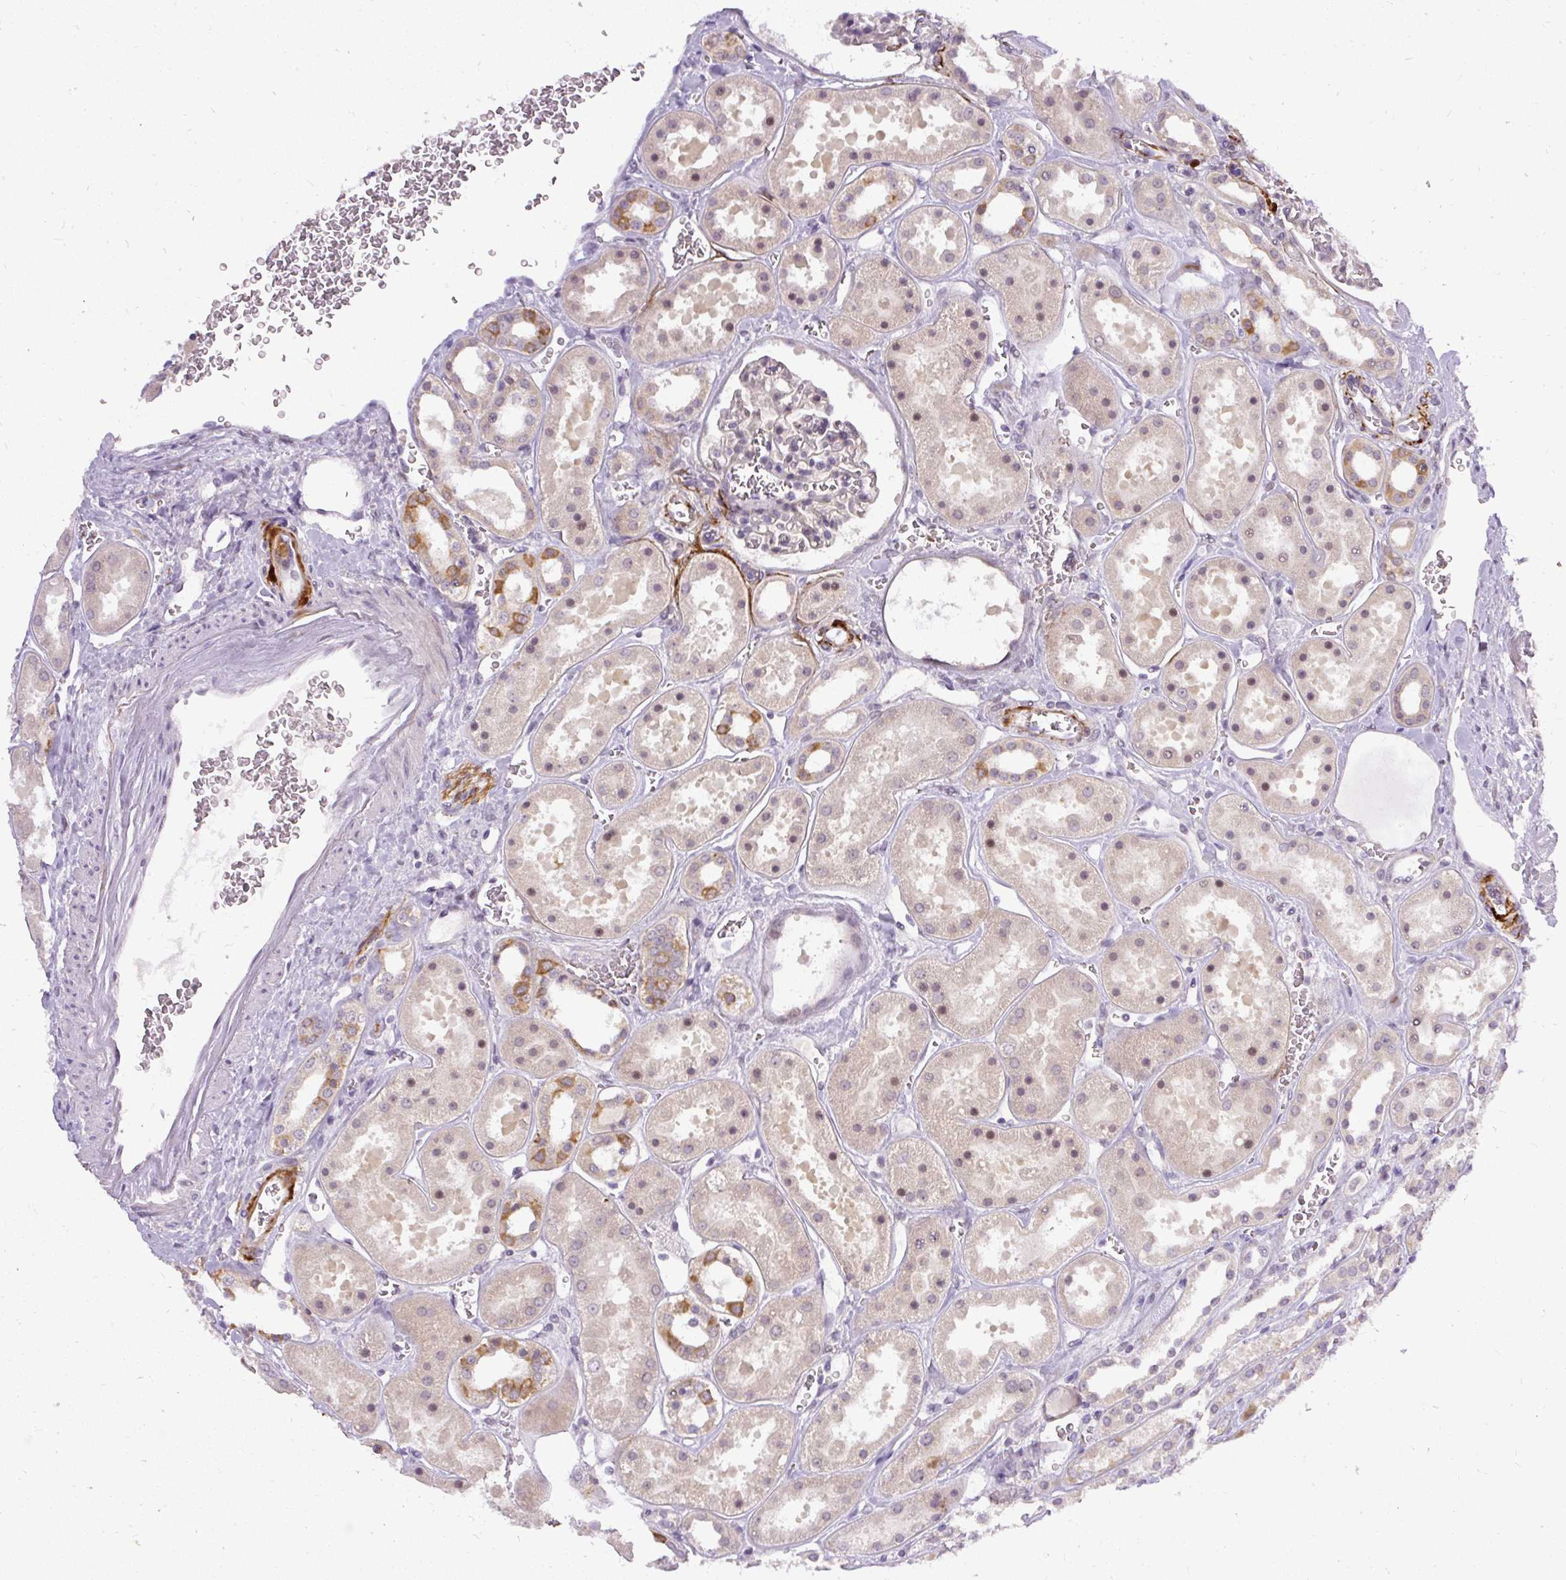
{"staining": {"intensity": "negative", "quantity": "none", "location": "none"}, "tissue": "kidney", "cell_type": "Cells in glomeruli", "image_type": "normal", "snomed": [{"axis": "morphology", "description": "Normal tissue, NOS"}, {"axis": "topography", "description": "Kidney"}], "caption": "Immunohistochemistry (IHC) of normal human kidney reveals no staining in cells in glomeruli. (Stains: DAB (3,3'-diaminobenzidine) IHC with hematoxylin counter stain, Microscopy: brightfield microscopy at high magnification).", "gene": "FAM117B", "patient": {"sex": "female", "age": 41}}